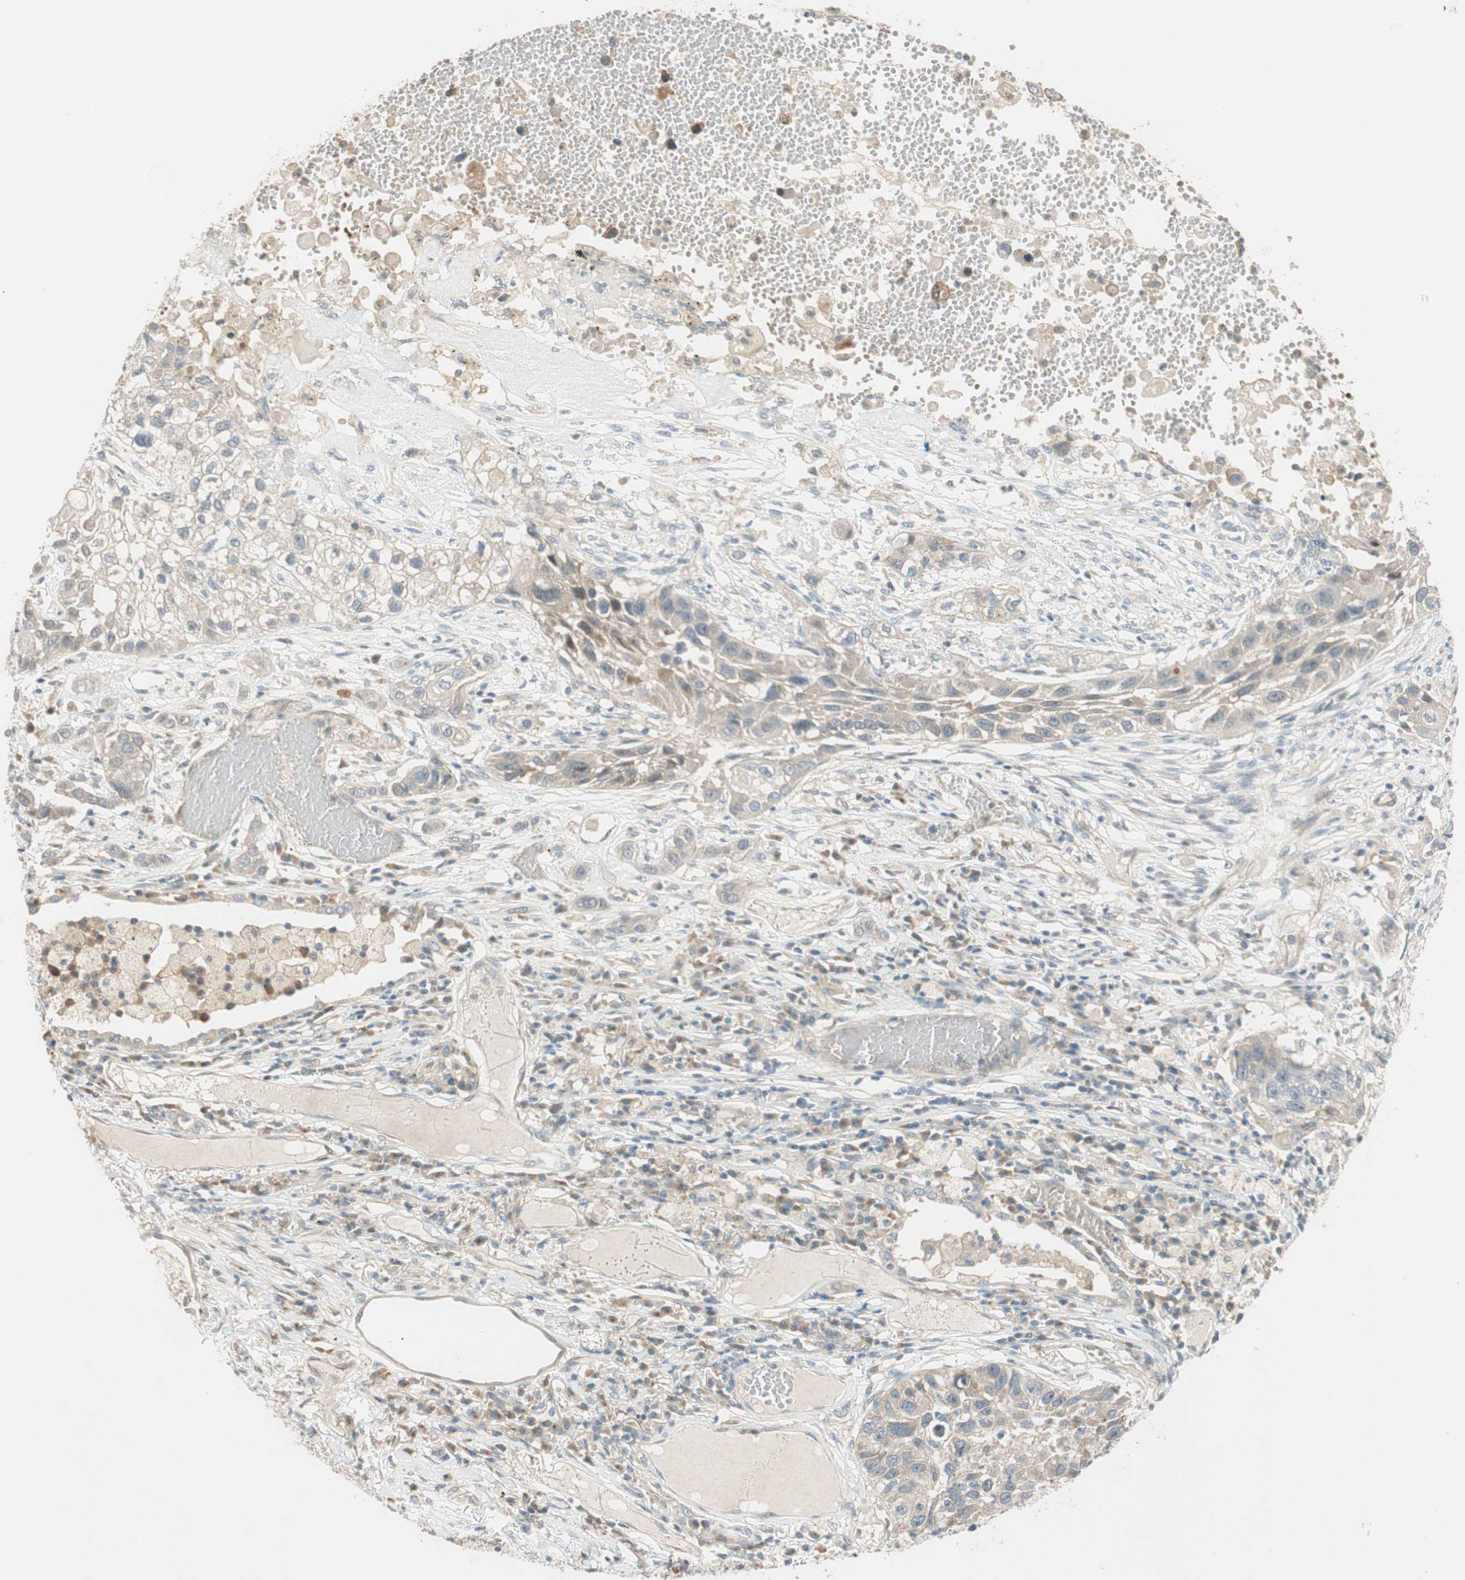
{"staining": {"intensity": "weak", "quantity": ">75%", "location": "cytoplasmic/membranous"}, "tissue": "lung cancer", "cell_type": "Tumor cells", "image_type": "cancer", "snomed": [{"axis": "morphology", "description": "Squamous cell carcinoma, NOS"}, {"axis": "topography", "description": "Lung"}], "caption": "Lung squamous cell carcinoma tissue shows weak cytoplasmic/membranous expression in approximately >75% of tumor cells, visualized by immunohistochemistry.", "gene": "CGRRF1", "patient": {"sex": "male", "age": 71}}